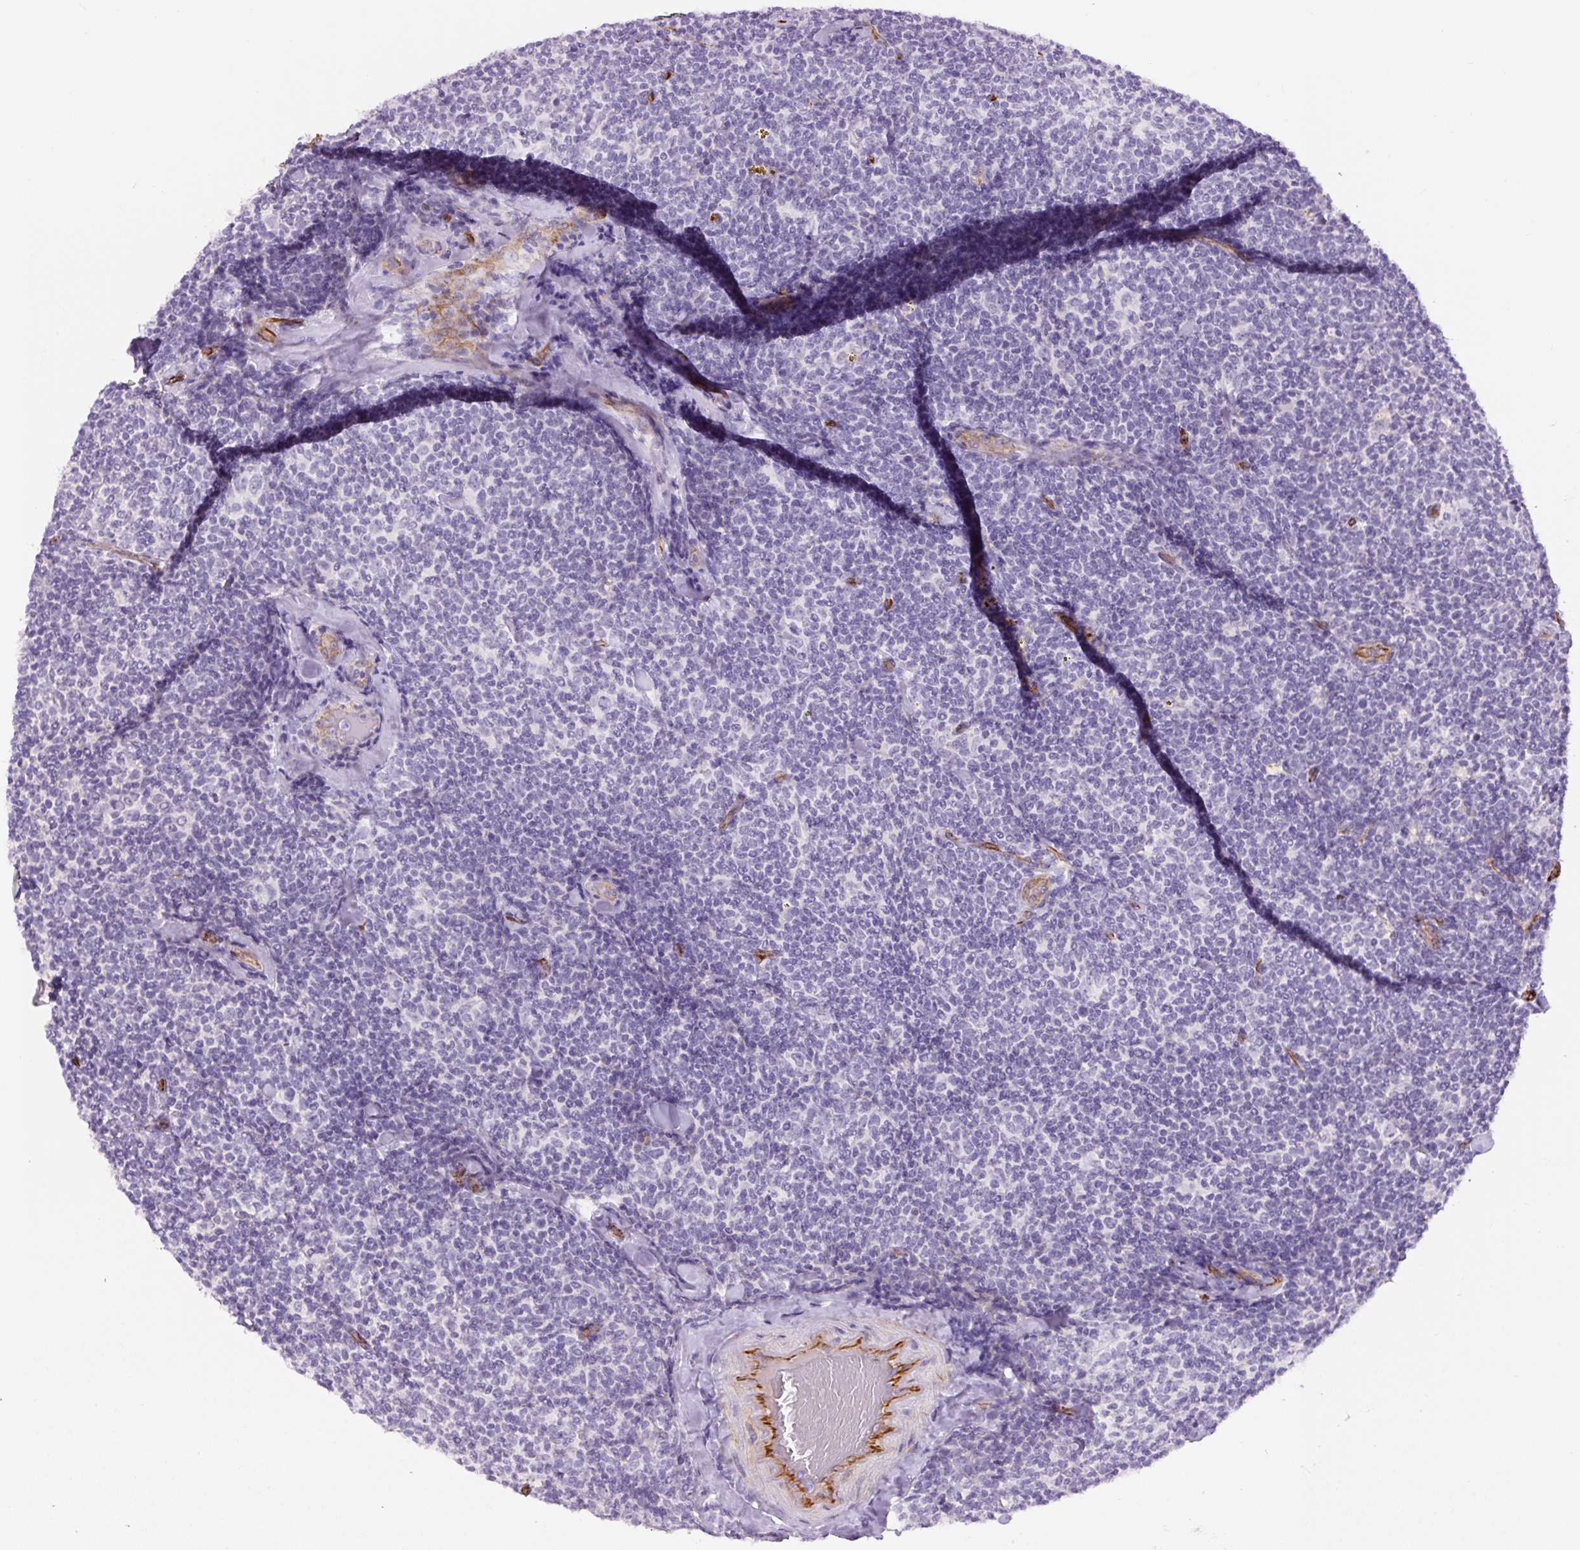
{"staining": {"intensity": "negative", "quantity": "none", "location": "none"}, "tissue": "lymphoma", "cell_type": "Tumor cells", "image_type": "cancer", "snomed": [{"axis": "morphology", "description": "Malignant lymphoma, non-Hodgkin's type, Low grade"}, {"axis": "topography", "description": "Lymph node"}], "caption": "This is an IHC histopathology image of human malignant lymphoma, non-Hodgkin's type (low-grade). There is no expression in tumor cells.", "gene": "NES", "patient": {"sex": "female", "age": 56}}